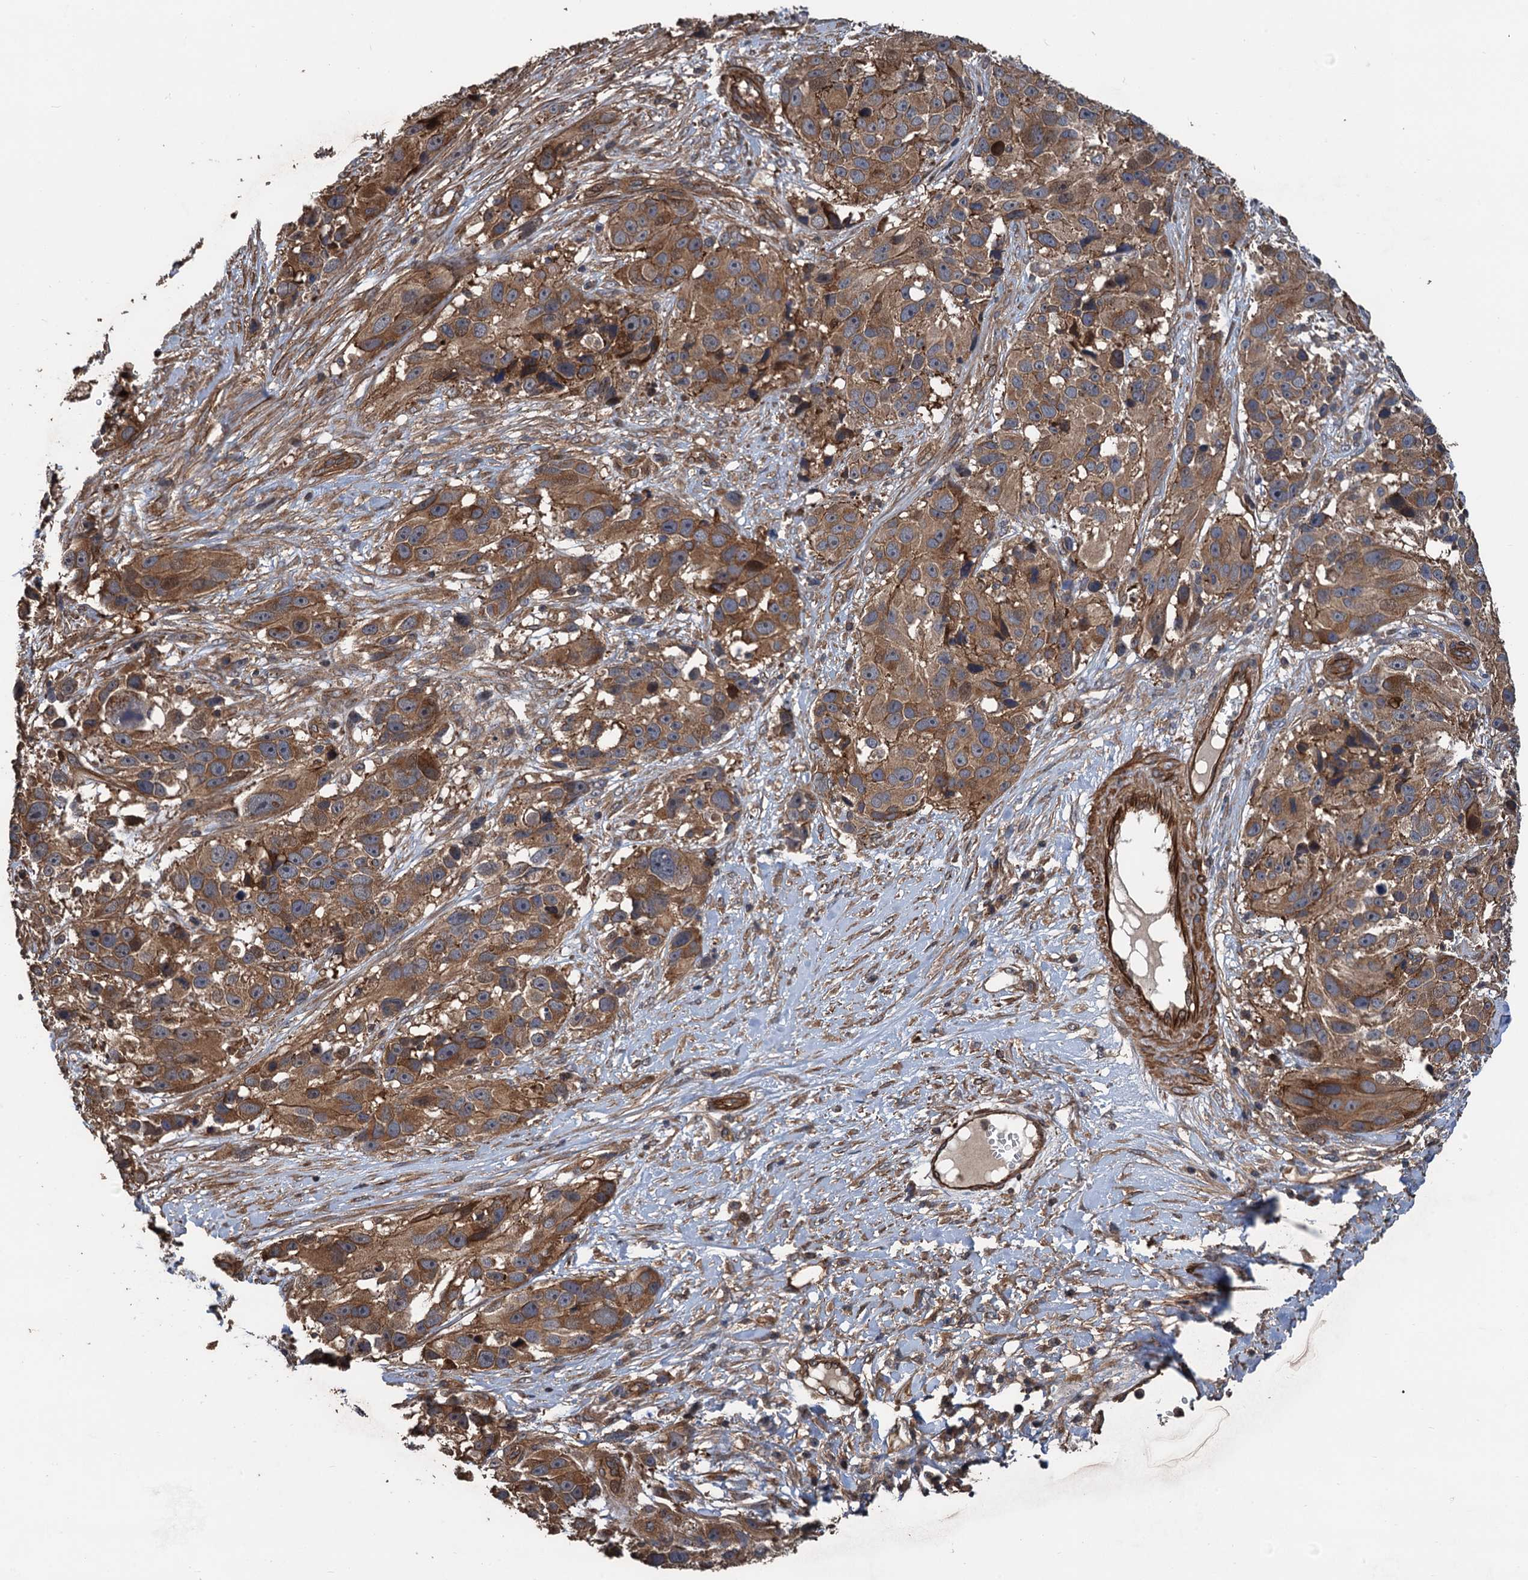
{"staining": {"intensity": "moderate", "quantity": ">75%", "location": "cytoplasmic/membranous"}, "tissue": "melanoma", "cell_type": "Tumor cells", "image_type": "cancer", "snomed": [{"axis": "morphology", "description": "Malignant melanoma, NOS"}, {"axis": "topography", "description": "Skin"}], "caption": "A brown stain shows moderate cytoplasmic/membranous expression of a protein in melanoma tumor cells.", "gene": "PPP4R1", "patient": {"sex": "male", "age": 84}}